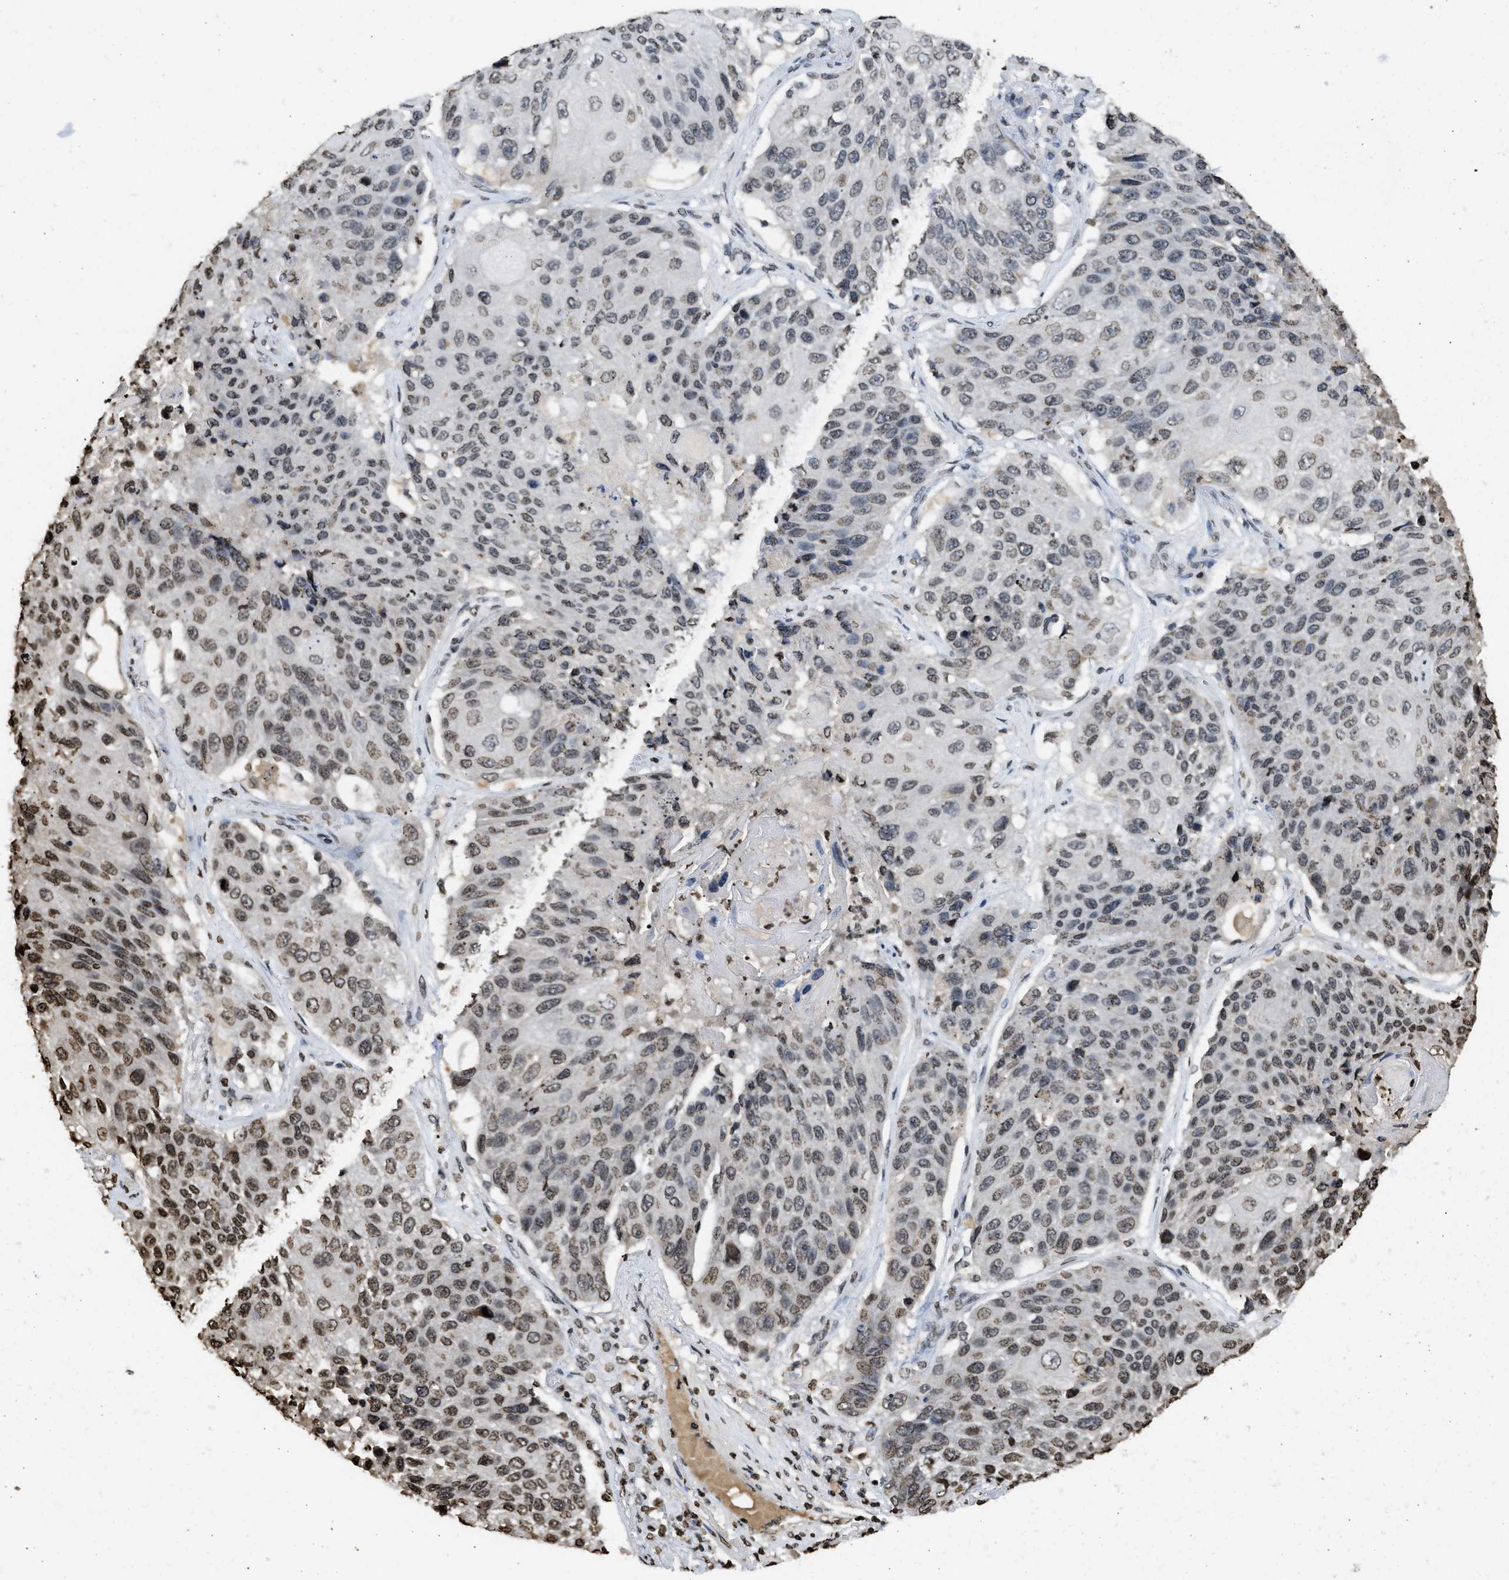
{"staining": {"intensity": "weak", "quantity": ">75%", "location": "nuclear"}, "tissue": "lung cancer", "cell_type": "Tumor cells", "image_type": "cancer", "snomed": [{"axis": "morphology", "description": "Squamous cell carcinoma, NOS"}, {"axis": "topography", "description": "Lung"}], "caption": "A micrograph of lung squamous cell carcinoma stained for a protein exhibits weak nuclear brown staining in tumor cells.", "gene": "RRAGC", "patient": {"sex": "male", "age": 61}}